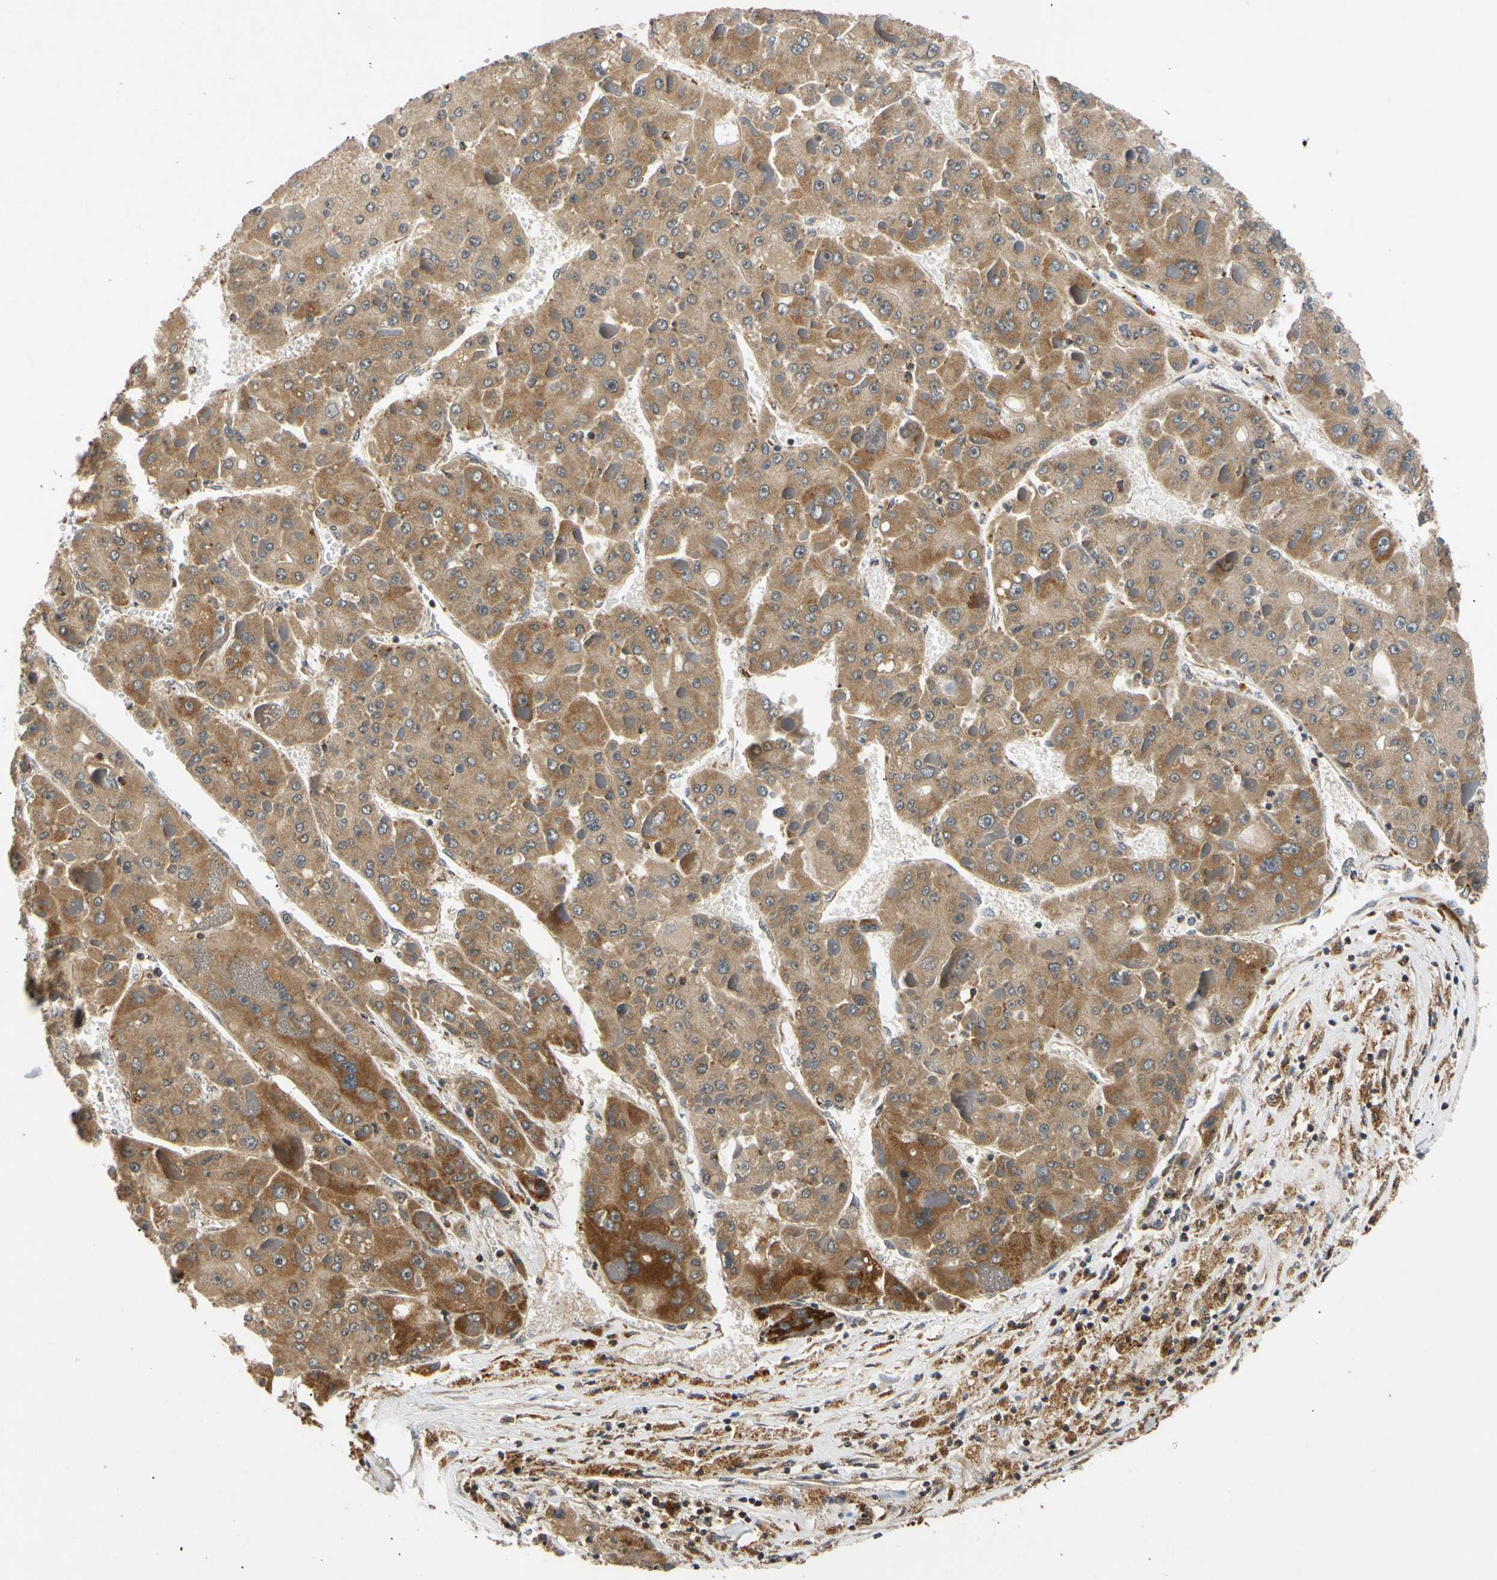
{"staining": {"intensity": "moderate", "quantity": ">75%", "location": "cytoplasmic/membranous"}, "tissue": "liver cancer", "cell_type": "Tumor cells", "image_type": "cancer", "snomed": [{"axis": "morphology", "description": "Carcinoma, Hepatocellular, NOS"}, {"axis": "topography", "description": "Liver"}], "caption": "Immunohistochemical staining of human hepatocellular carcinoma (liver) exhibits medium levels of moderate cytoplasmic/membranous staining in approximately >75% of tumor cells.", "gene": "MRPS22", "patient": {"sex": "female", "age": 73}}